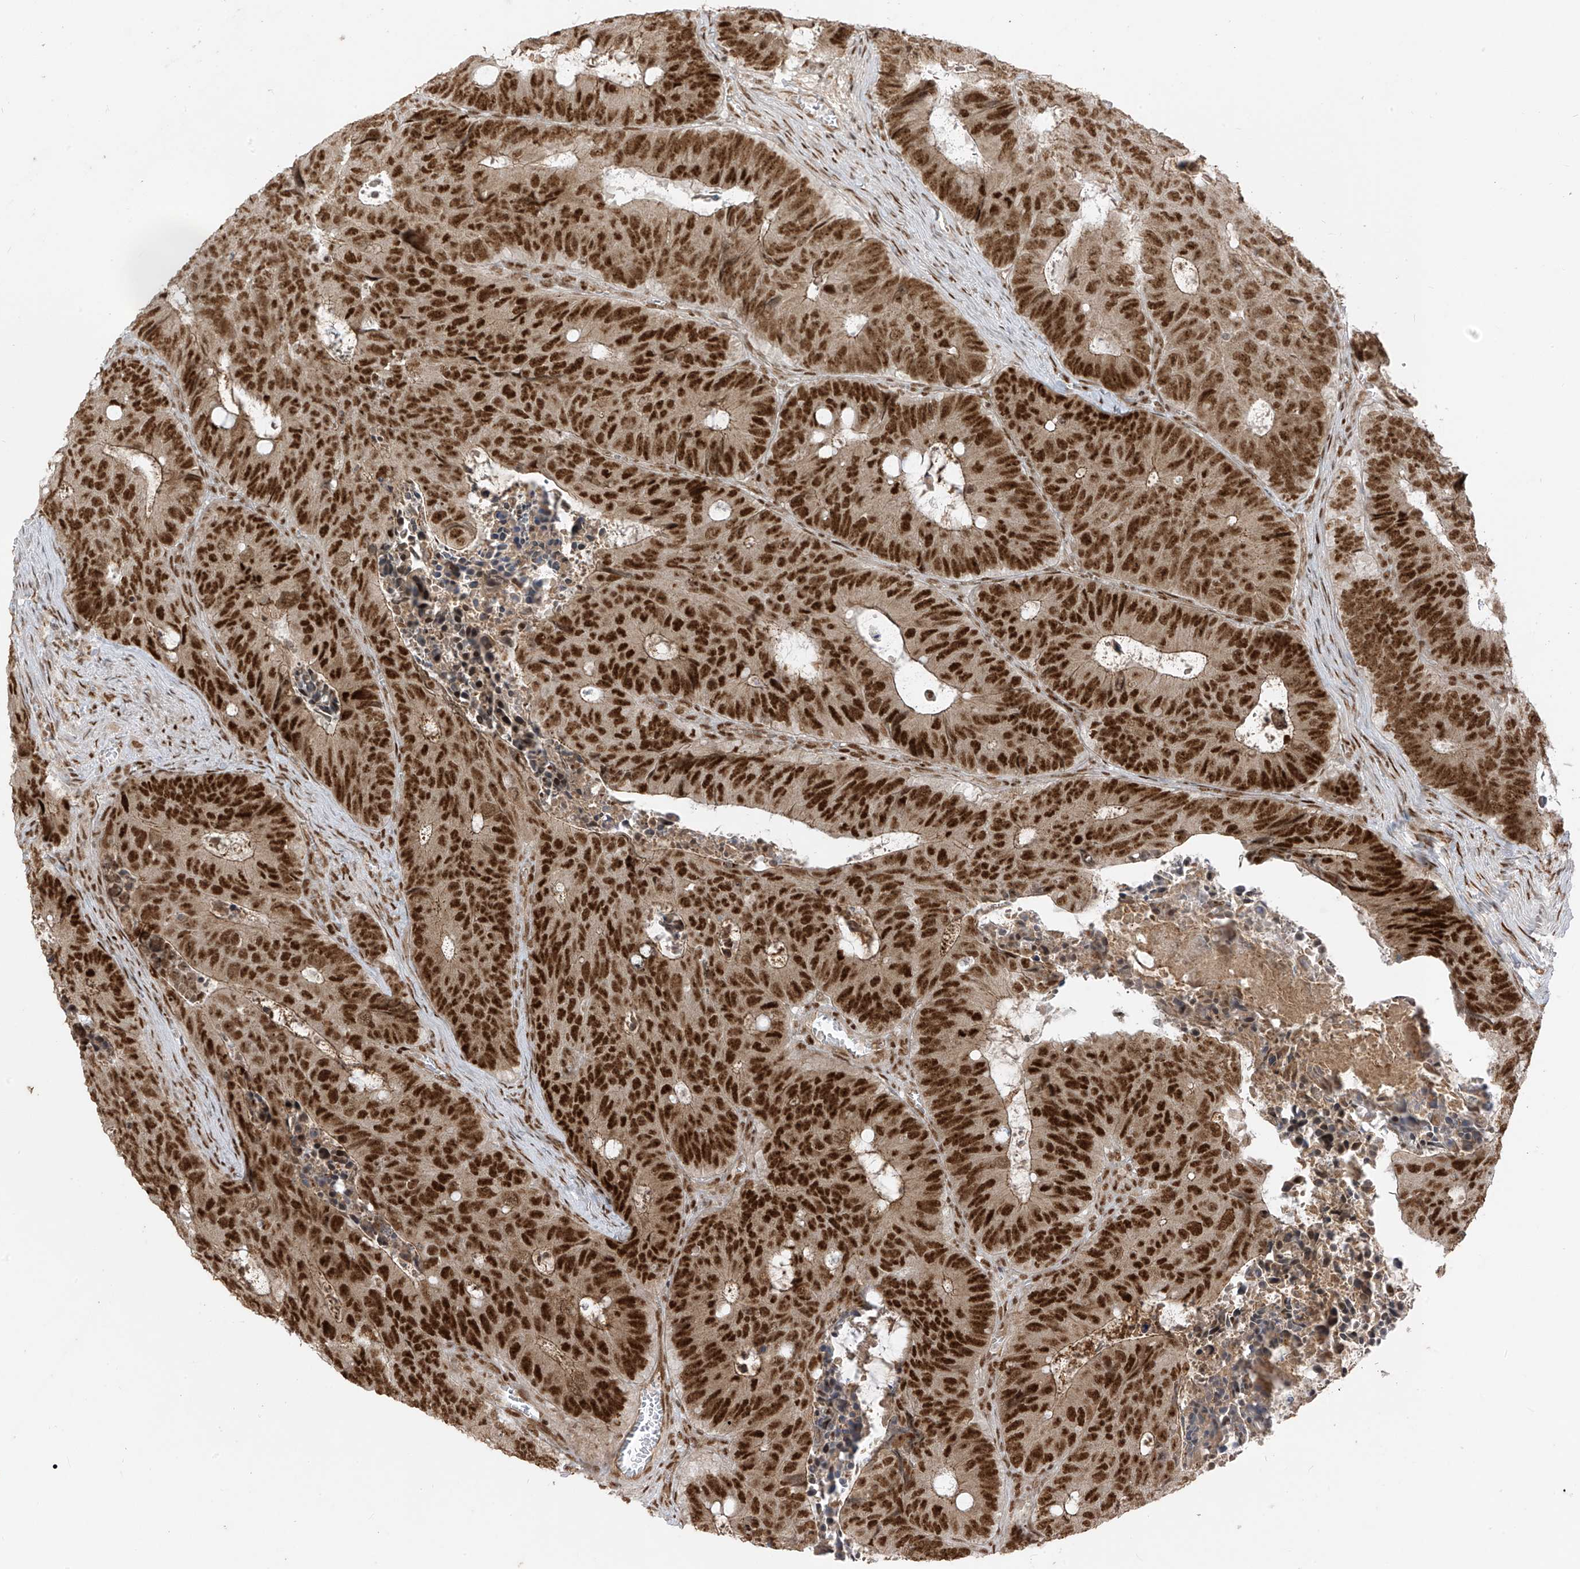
{"staining": {"intensity": "strong", "quantity": ">75%", "location": "nuclear"}, "tissue": "colorectal cancer", "cell_type": "Tumor cells", "image_type": "cancer", "snomed": [{"axis": "morphology", "description": "Adenocarcinoma, NOS"}, {"axis": "topography", "description": "Colon"}], "caption": "This micrograph shows colorectal cancer stained with IHC to label a protein in brown. The nuclear of tumor cells show strong positivity for the protein. Nuclei are counter-stained blue.", "gene": "ARHGEF3", "patient": {"sex": "male", "age": 87}}